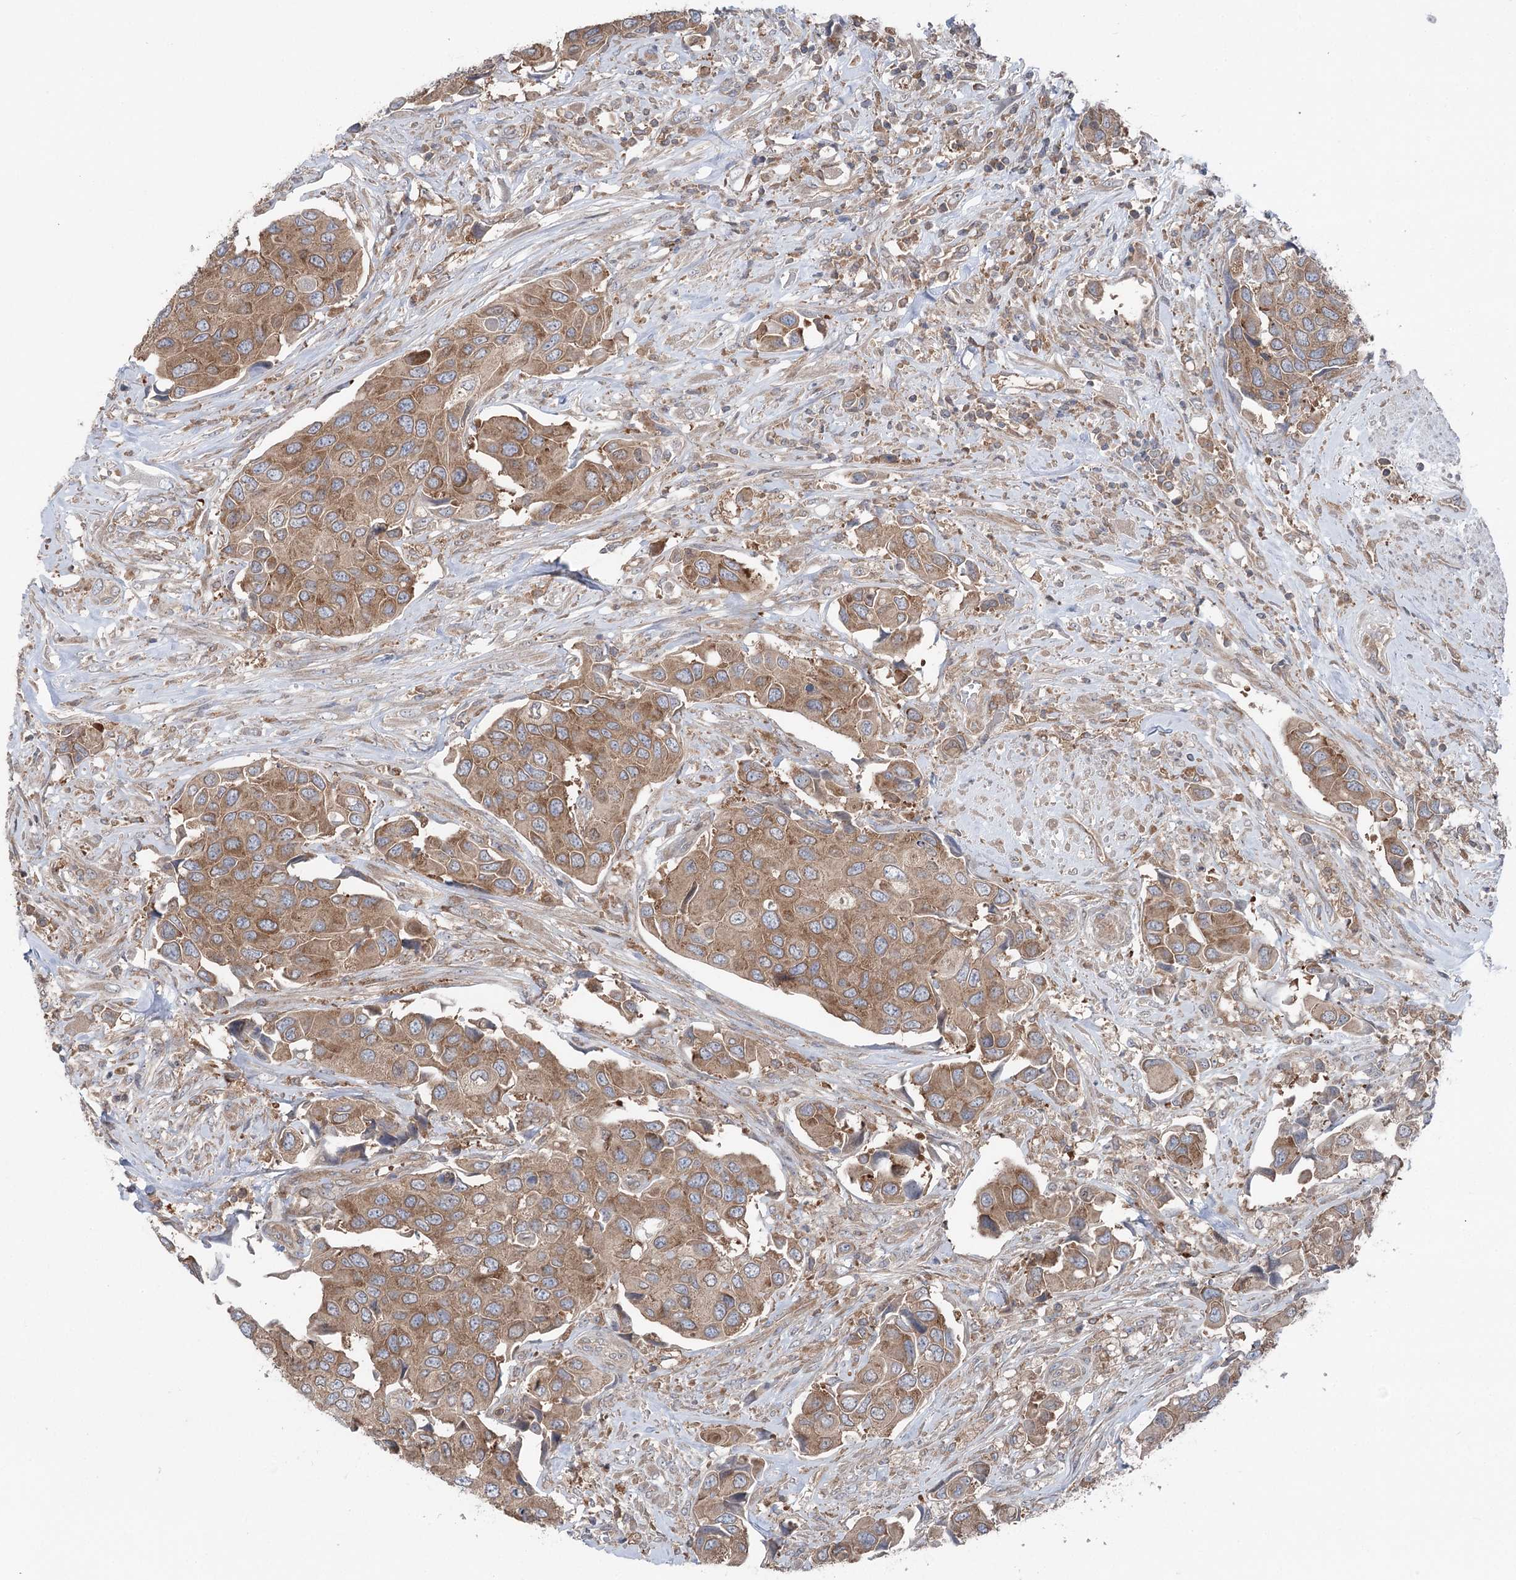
{"staining": {"intensity": "moderate", "quantity": ">75%", "location": "cytoplasmic/membranous"}, "tissue": "urothelial cancer", "cell_type": "Tumor cells", "image_type": "cancer", "snomed": [{"axis": "morphology", "description": "Urothelial carcinoma, High grade"}, {"axis": "topography", "description": "Urinary bladder"}], "caption": "Brown immunohistochemical staining in human urothelial cancer demonstrates moderate cytoplasmic/membranous expression in about >75% of tumor cells.", "gene": "PPP1R21", "patient": {"sex": "male", "age": 74}}